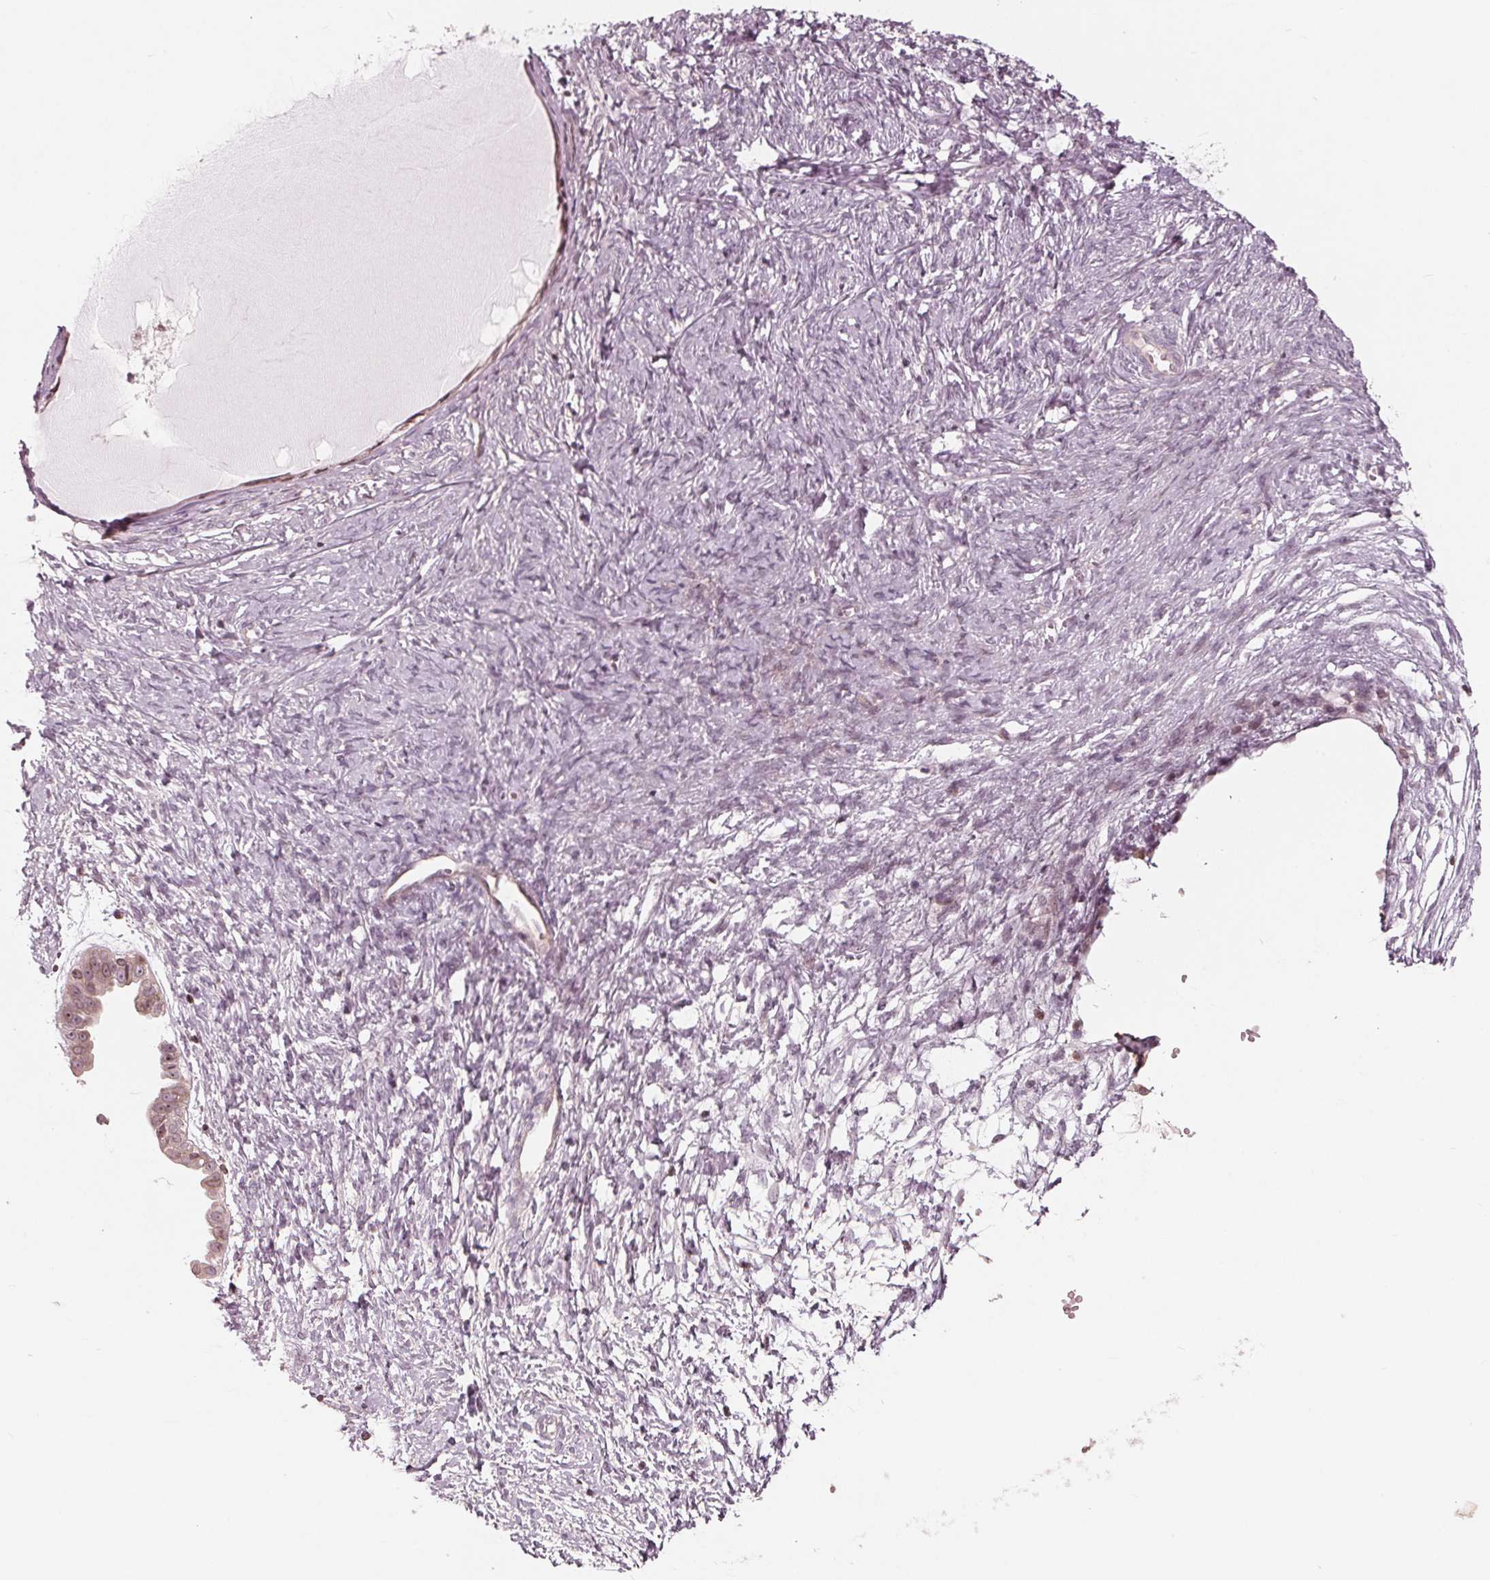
{"staining": {"intensity": "weak", "quantity": "25%-75%", "location": "cytoplasmic/membranous,nuclear"}, "tissue": "ovarian cancer", "cell_type": "Tumor cells", "image_type": "cancer", "snomed": [{"axis": "morphology", "description": "Cystadenocarcinoma, serous, NOS"}, {"axis": "topography", "description": "Ovary"}], "caption": "The histopathology image demonstrates immunohistochemical staining of ovarian cancer (serous cystadenocarcinoma). There is weak cytoplasmic/membranous and nuclear expression is seen in approximately 25%-75% of tumor cells. The staining was performed using DAB (3,3'-diaminobenzidine) to visualize the protein expression in brown, while the nuclei were stained in blue with hematoxylin (Magnification: 20x).", "gene": "NUP210", "patient": {"sex": "female", "age": 59}}